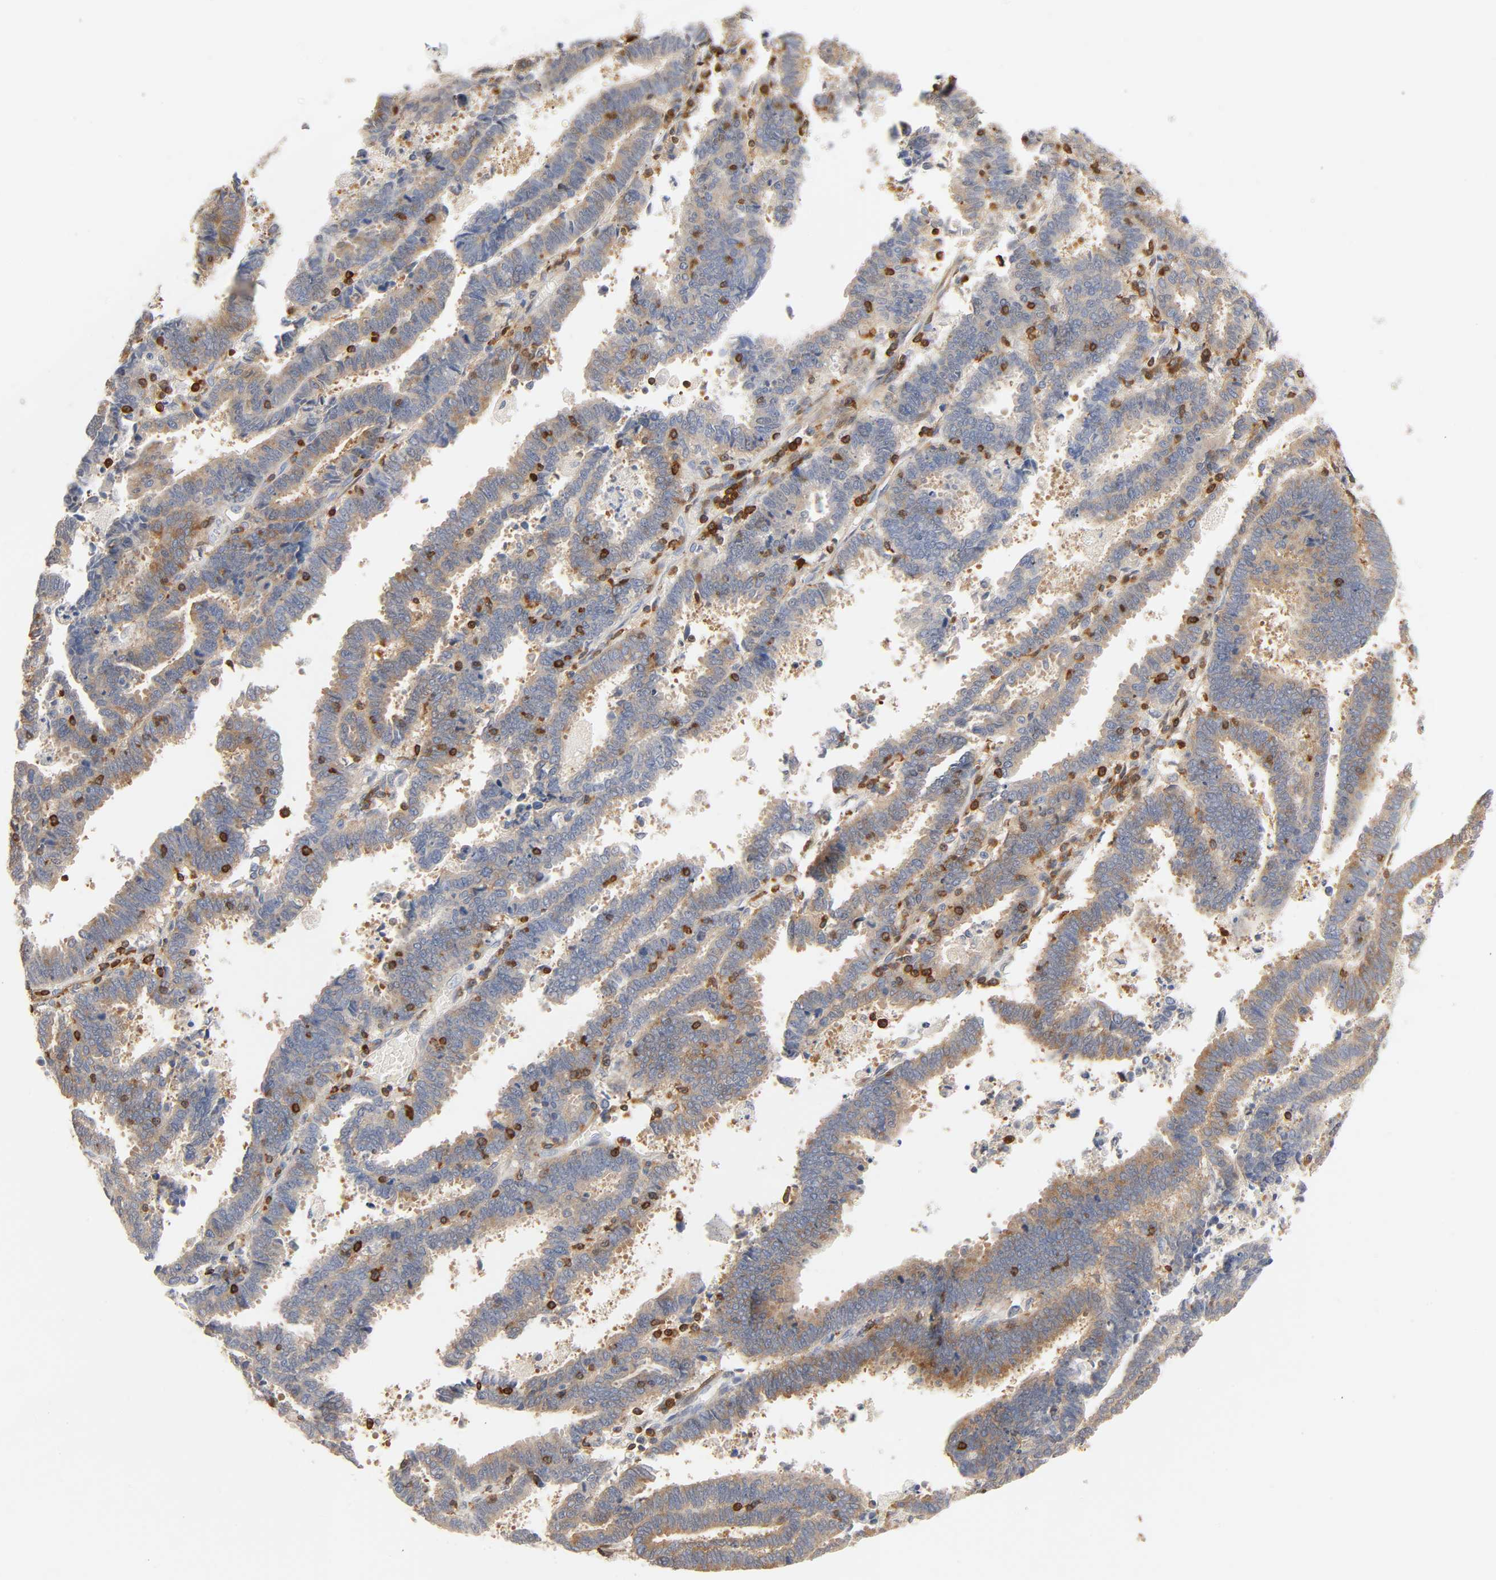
{"staining": {"intensity": "moderate", "quantity": ">75%", "location": "cytoplasmic/membranous"}, "tissue": "endometrial cancer", "cell_type": "Tumor cells", "image_type": "cancer", "snomed": [{"axis": "morphology", "description": "Adenocarcinoma, NOS"}, {"axis": "topography", "description": "Uterus"}], "caption": "Immunohistochemical staining of human endometrial cancer (adenocarcinoma) demonstrates moderate cytoplasmic/membranous protein staining in approximately >75% of tumor cells. Immunohistochemistry stains the protein of interest in brown and the nuclei are stained blue.", "gene": "BIN1", "patient": {"sex": "female", "age": 83}}